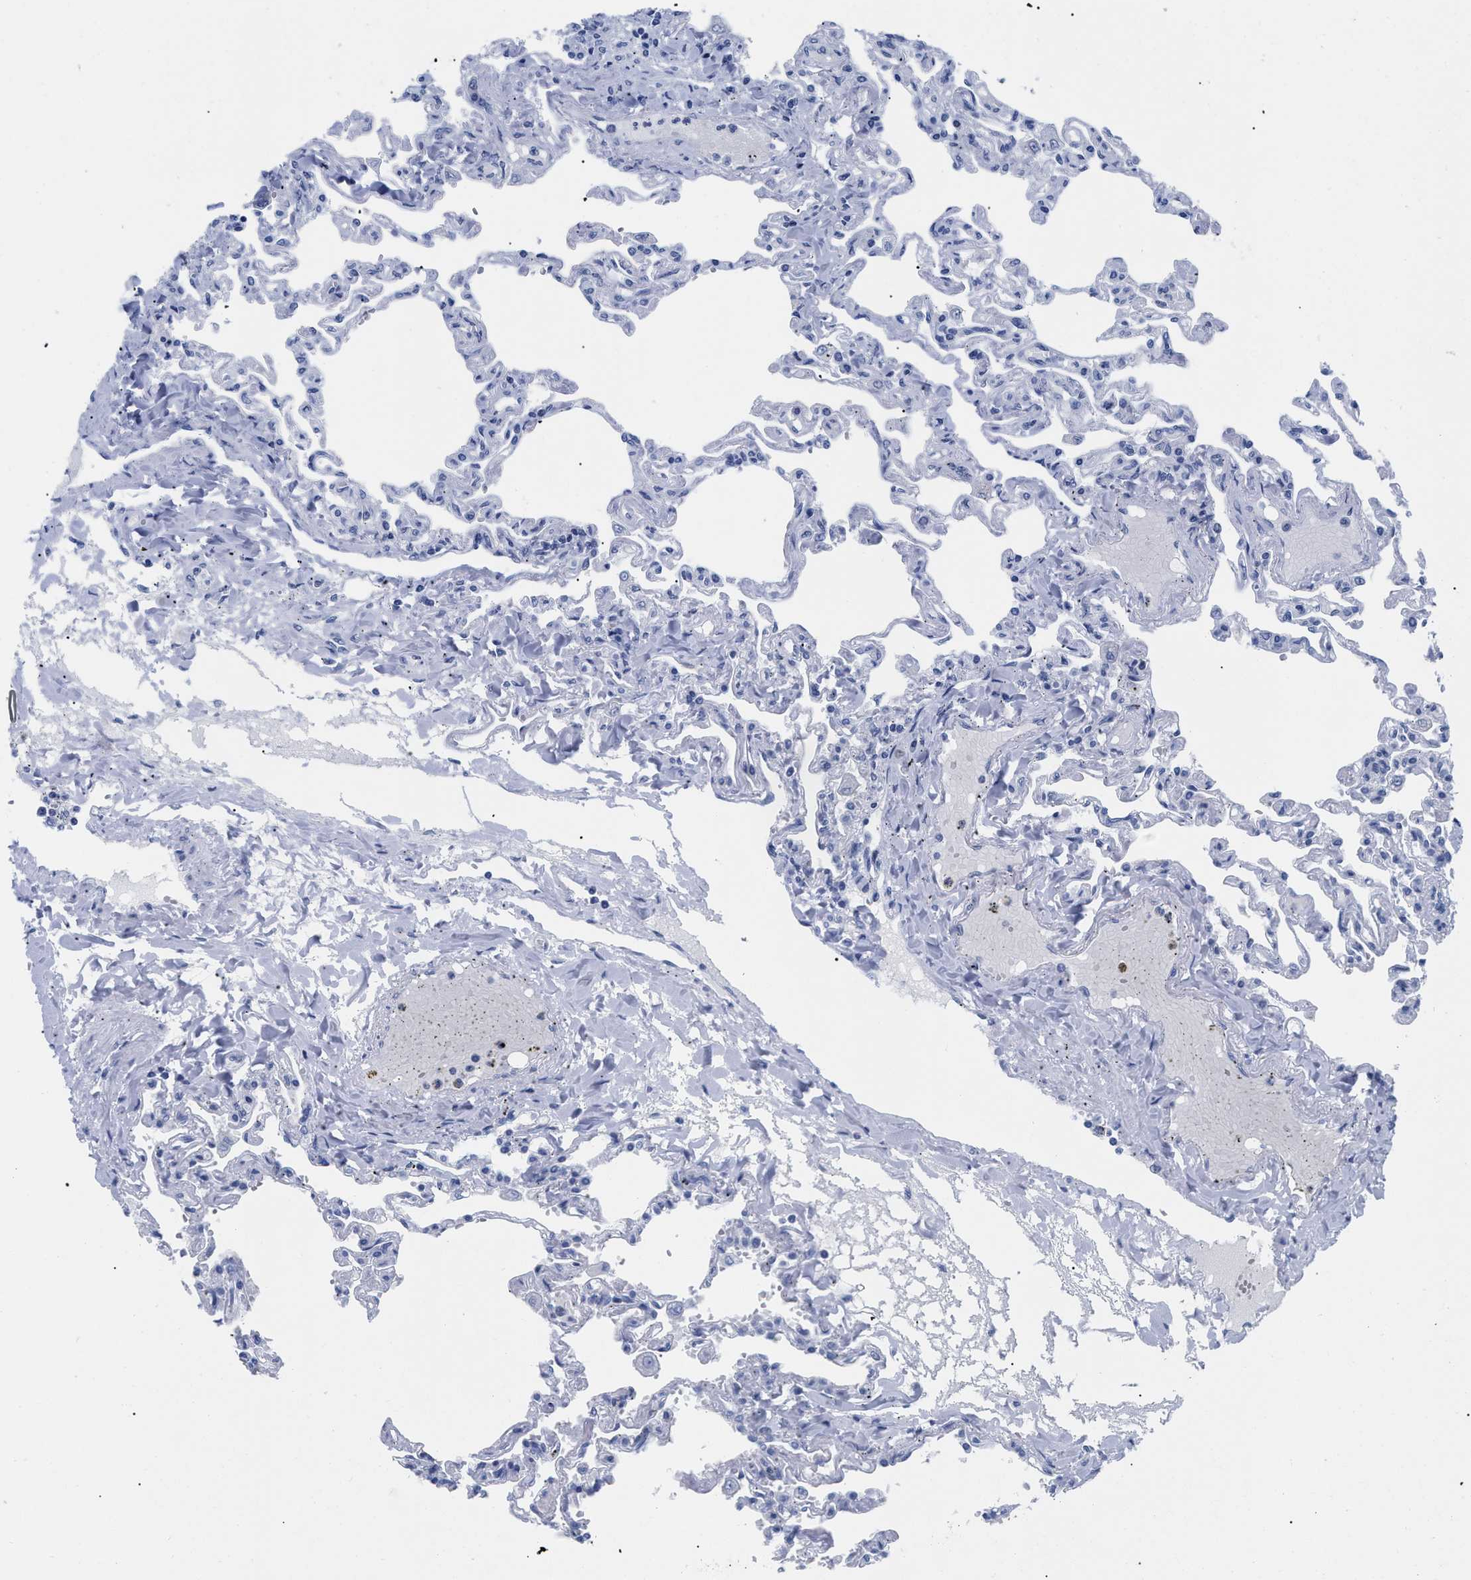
{"staining": {"intensity": "negative", "quantity": "none", "location": "none"}, "tissue": "lung", "cell_type": "Alveolar cells", "image_type": "normal", "snomed": [{"axis": "morphology", "description": "Normal tissue, NOS"}, {"axis": "topography", "description": "Lung"}], "caption": "High magnification brightfield microscopy of unremarkable lung stained with DAB (3,3'-diaminobenzidine) (brown) and counterstained with hematoxylin (blue): alveolar cells show no significant expression. The staining was performed using DAB (3,3'-diaminobenzidine) to visualize the protein expression in brown, while the nuclei were stained in blue with hematoxylin (Magnification: 20x).", "gene": "DUSP26", "patient": {"sex": "male", "age": 21}}